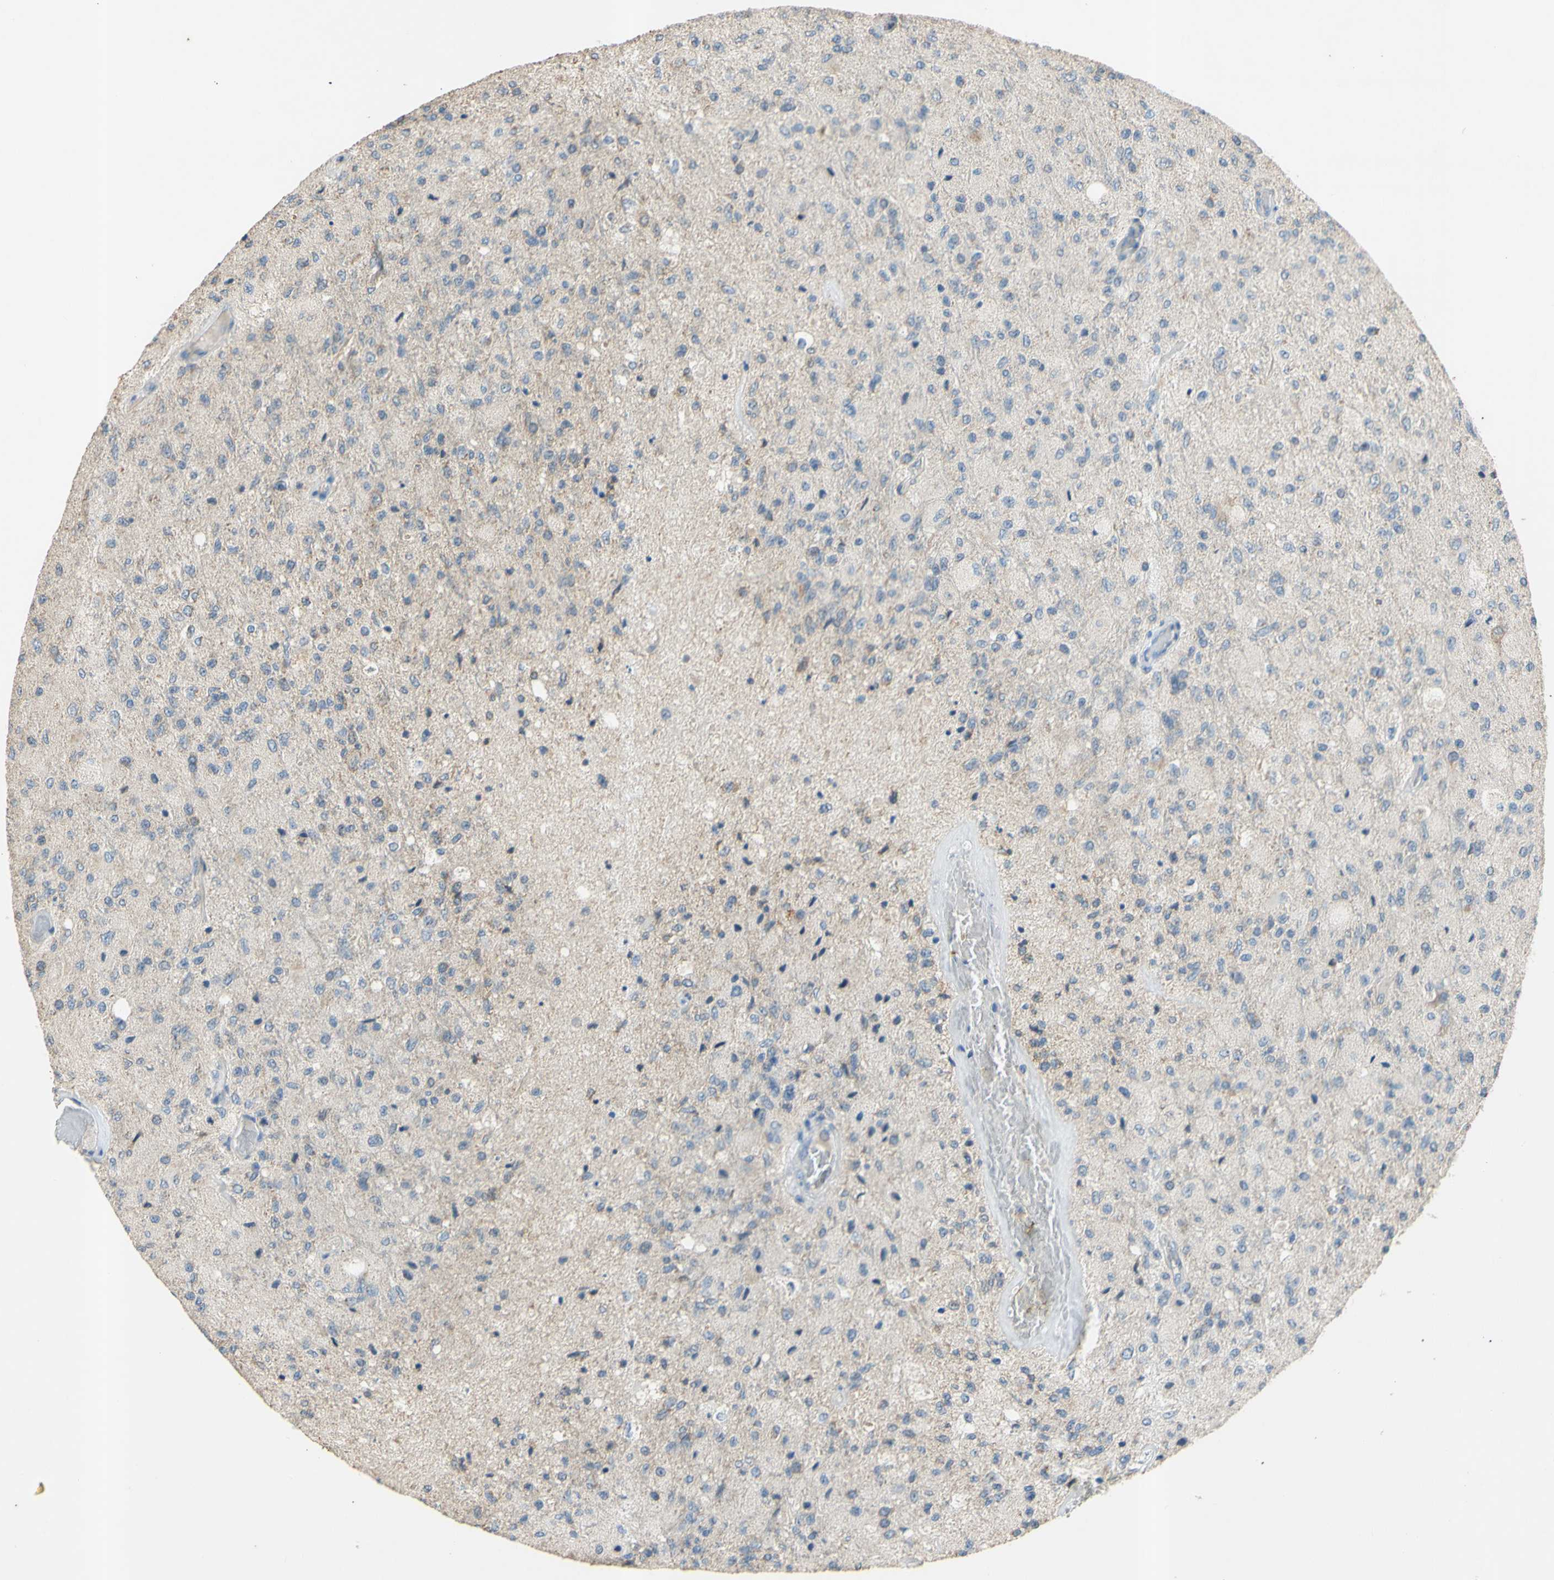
{"staining": {"intensity": "weak", "quantity": "<25%", "location": "cytoplasmic/membranous"}, "tissue": "glioma", "cell_type": "Tumor cells", "image_type": "cancer", "snomed": [{"axis": "morphology", "description": "Normal tissue, NOS"}, {"axis": "morphology", "description": "Glioma, malignant, High grade"}, {"axis": "topography", "description": "Cerebral cortex"}], "caption": "High power microscopy micrograph of an immunohistochemistry (IHC) photomicrograph of glioma, revealing no significant staining in tumor cells. Brightfield microscopy of immunohistochemistry stained with DAB (brown) and hematoxylin (blue), captured at high magnification.", "gene": "PTGIS", "patient": {"sex": "male", "age": 77}}